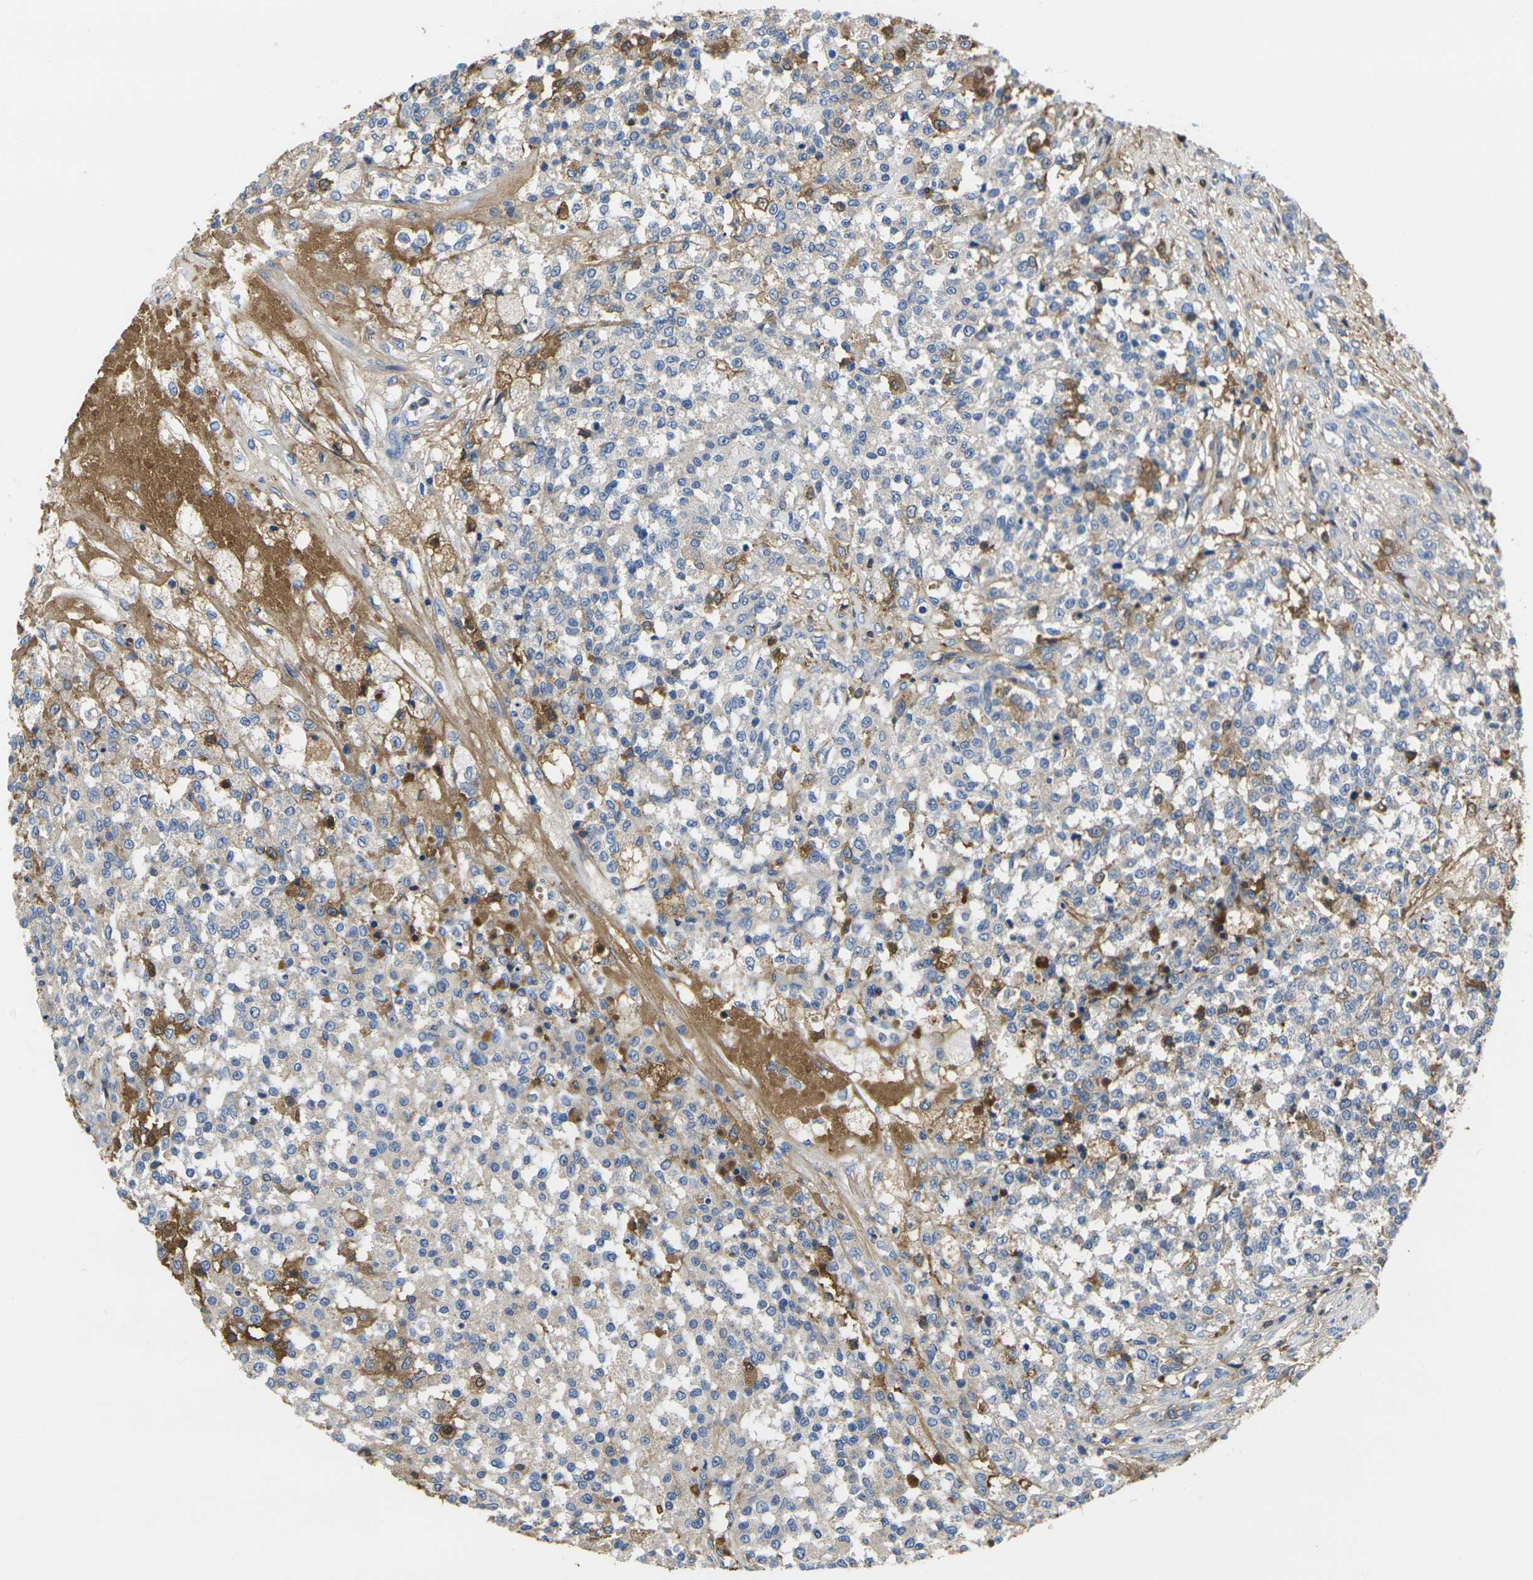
{"staining": {"intensity": "moderate", "quantity": "<25%", "location": "cytoplasmic/membranous"}, "tissue": "testis cancer", "cell_type": "Tumor cells", "image_type": "cancer", "snomed": [{"axis": "morphology", "description": "Seminoma, NOS"}, {"axis": "topography", "description": "Testis"}], "caption": "The histopathology image exhibits a brown stain indicating the presence of a protein in the cytoplasmic/membranous of tumor cells in testis cancer.", "gene": "GREM2", "patient": {"sex": "male", "age": 59}}